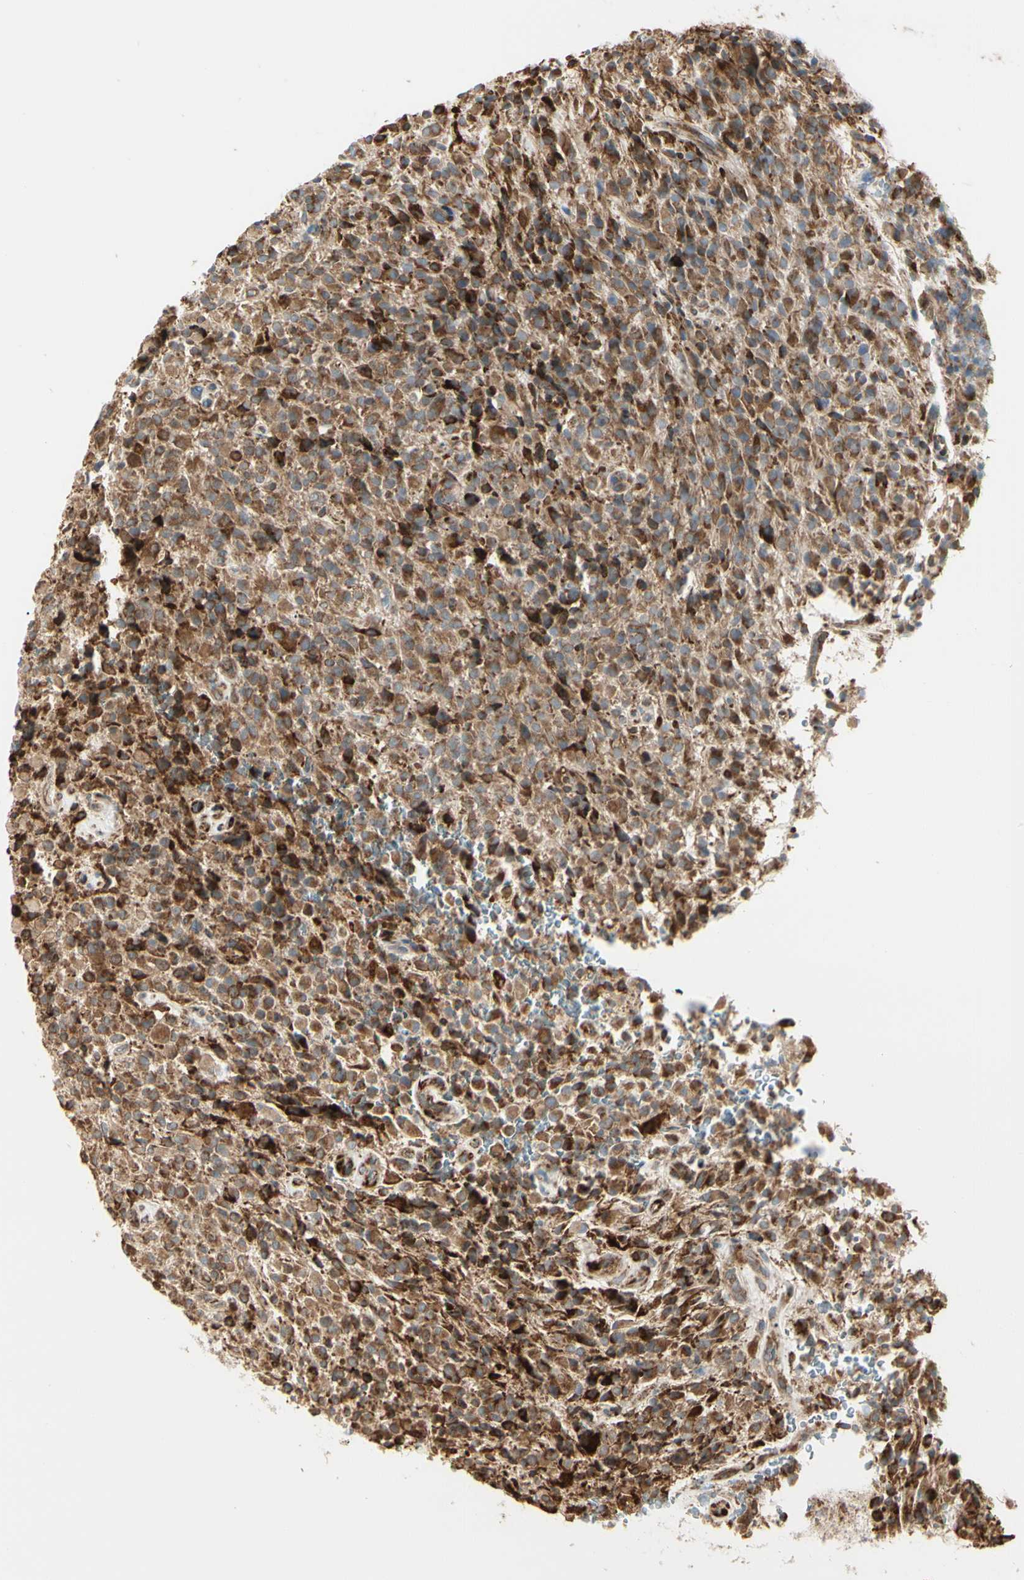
{"staining": {"intensity": "strong", "quantity": ">75%", "location": "cytoplasmic/membranous"}, "tissue": "glioma", "cell_type": "Tumor cells", "image_type": "cancer", "snomed": [{"axis": "morphology", "description": "Glioma, malignant, High grade"}, {"axis": "topography", "description": "Brain"}], "caption": "Human malignant glioma (high-grade) stained with a brown dye reveals strong cytoplasmic/membranous positive expression in about >75% of tumor cells.", "gene": "HSP90B1", "patient": {"sex": "male", "age": 71}}